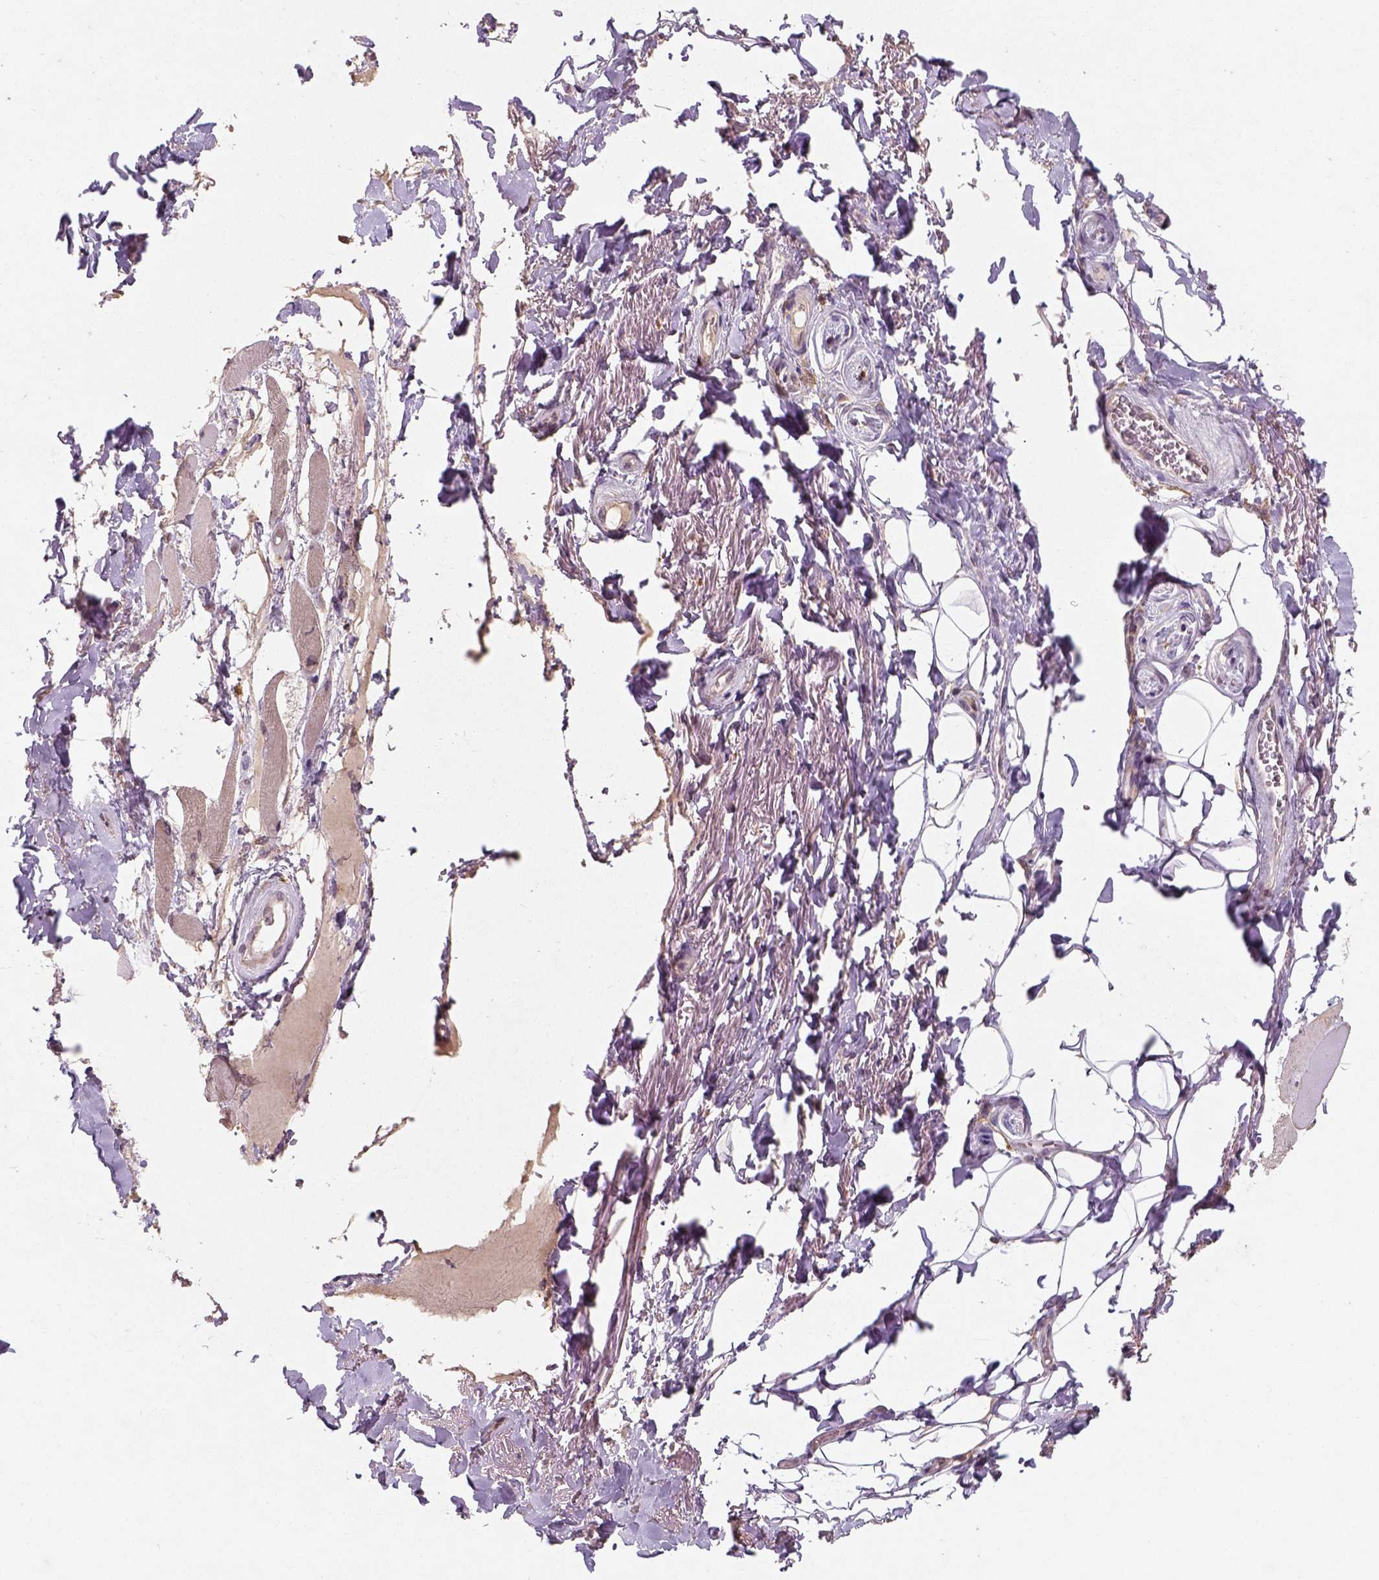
{"staining": {"intensity": "weak", "quantity": "25%-75%", "location": "cytoplasmic/membranous"}, "tissue": "skeletal muscle", "cell_type": "Myocytes", "image_type": "normal", "snomed": [{"axis": "morphology", "description": "Normal tissue, NOS"}, {"axis": "topography", "description": "Skeletal muscle"}, {"axis": "topography", "description": "Anal"}, {"axis": "topography", "description": "Peripheral nerve tissue"}], "caption": "Protein staining of unremarkable skeletal muscle shows weak cytoplasmic/membranous expression in approximately 25%-75% of myocytes.", "gene": "CAMKK1", "patient": {"sex": "male", "age": 53}}